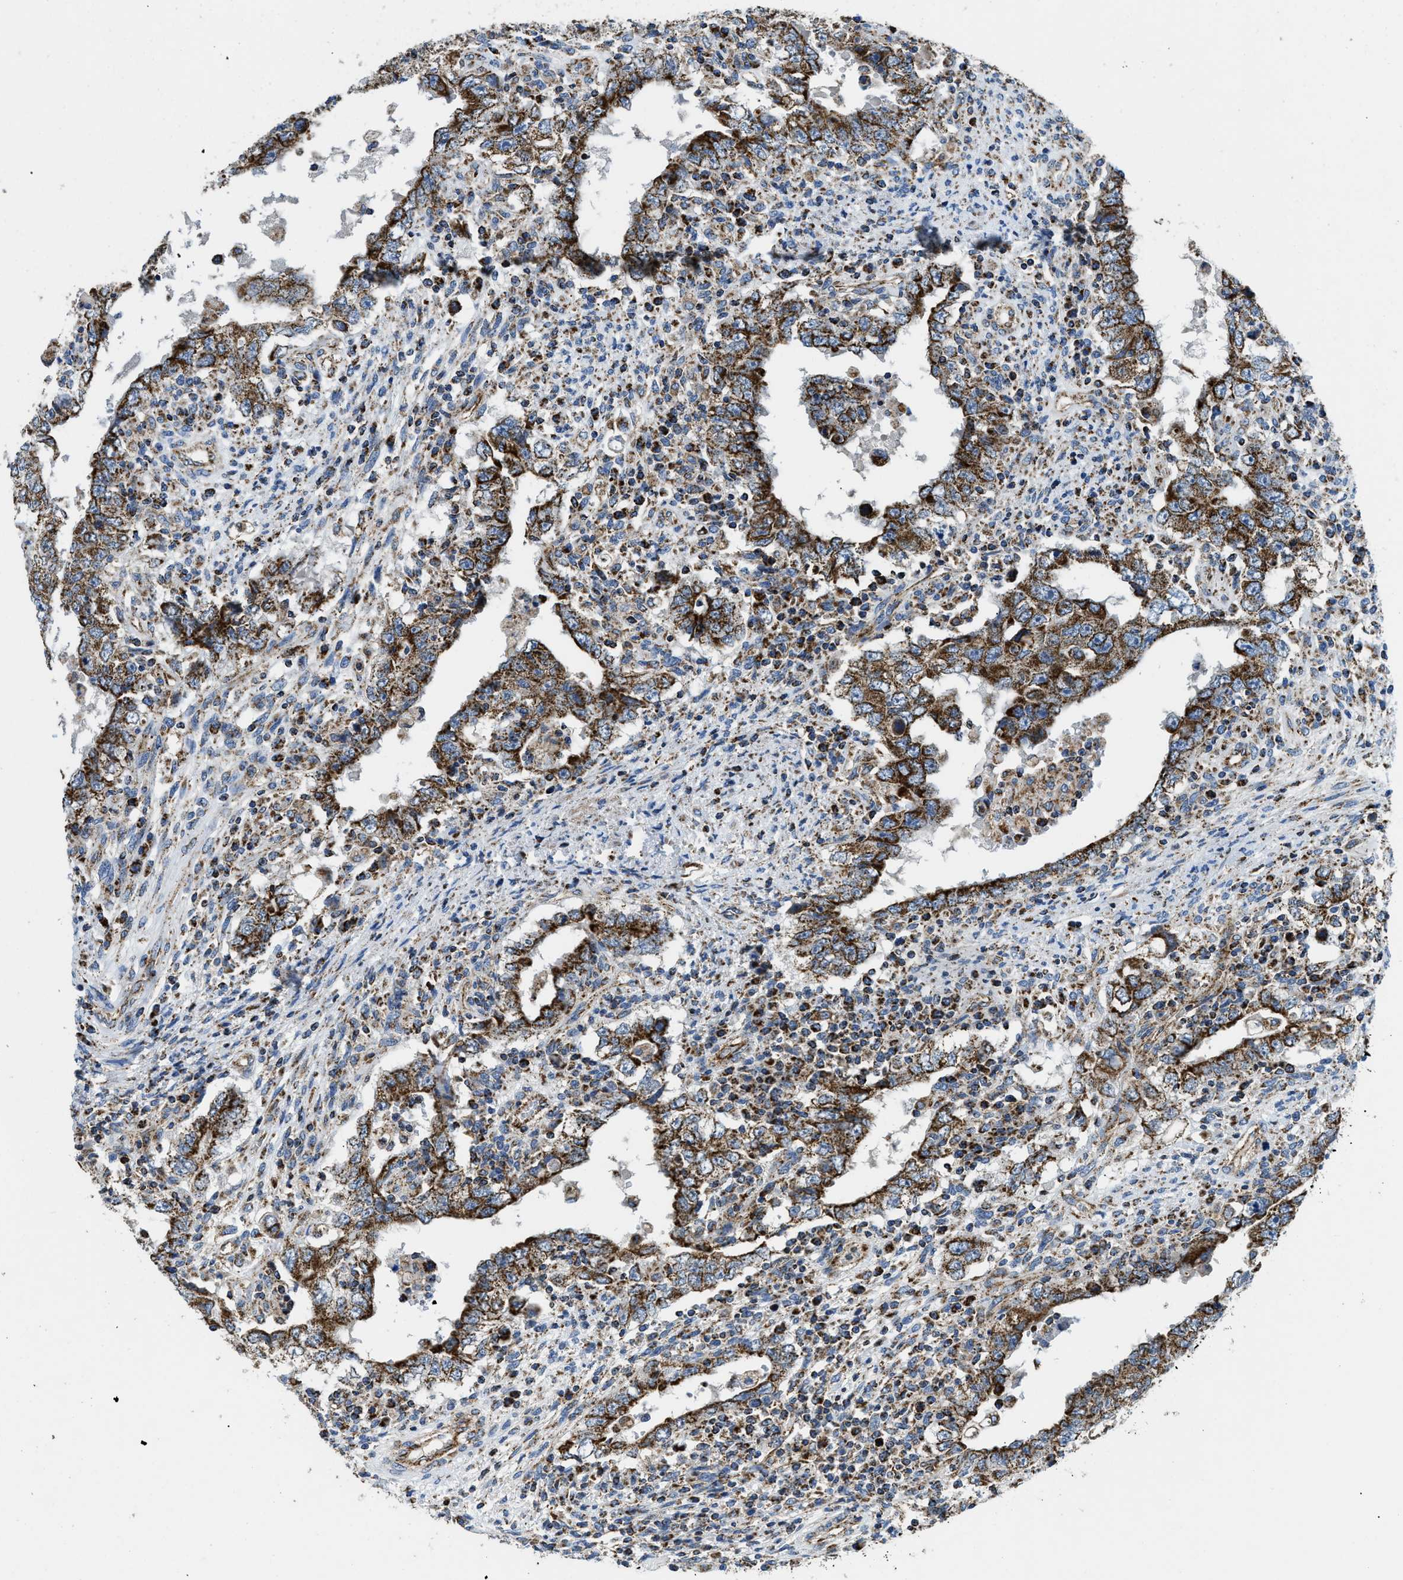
{"staining": {"intensity": "strong", "quantity": ">75%", "location": "cytoplasmic/membranous"}, "tissue": "testis cancer", "cell_type": "Tumor cells", "image_type": "cancer", "snomed": [{"axis": "morphology", "description": "Carcinoma, Embryonal, NOS"}, {"axis": "topography", "description": "Testis"}], "caption": "Protein expression analysis of testis cancer (embryonal carcinoma) shows strong cytoplasmic/membranous positivity in approximately >75% of tumor cells.", "gene": "STK33", "patient": {"sex": "male", "age": 26}}